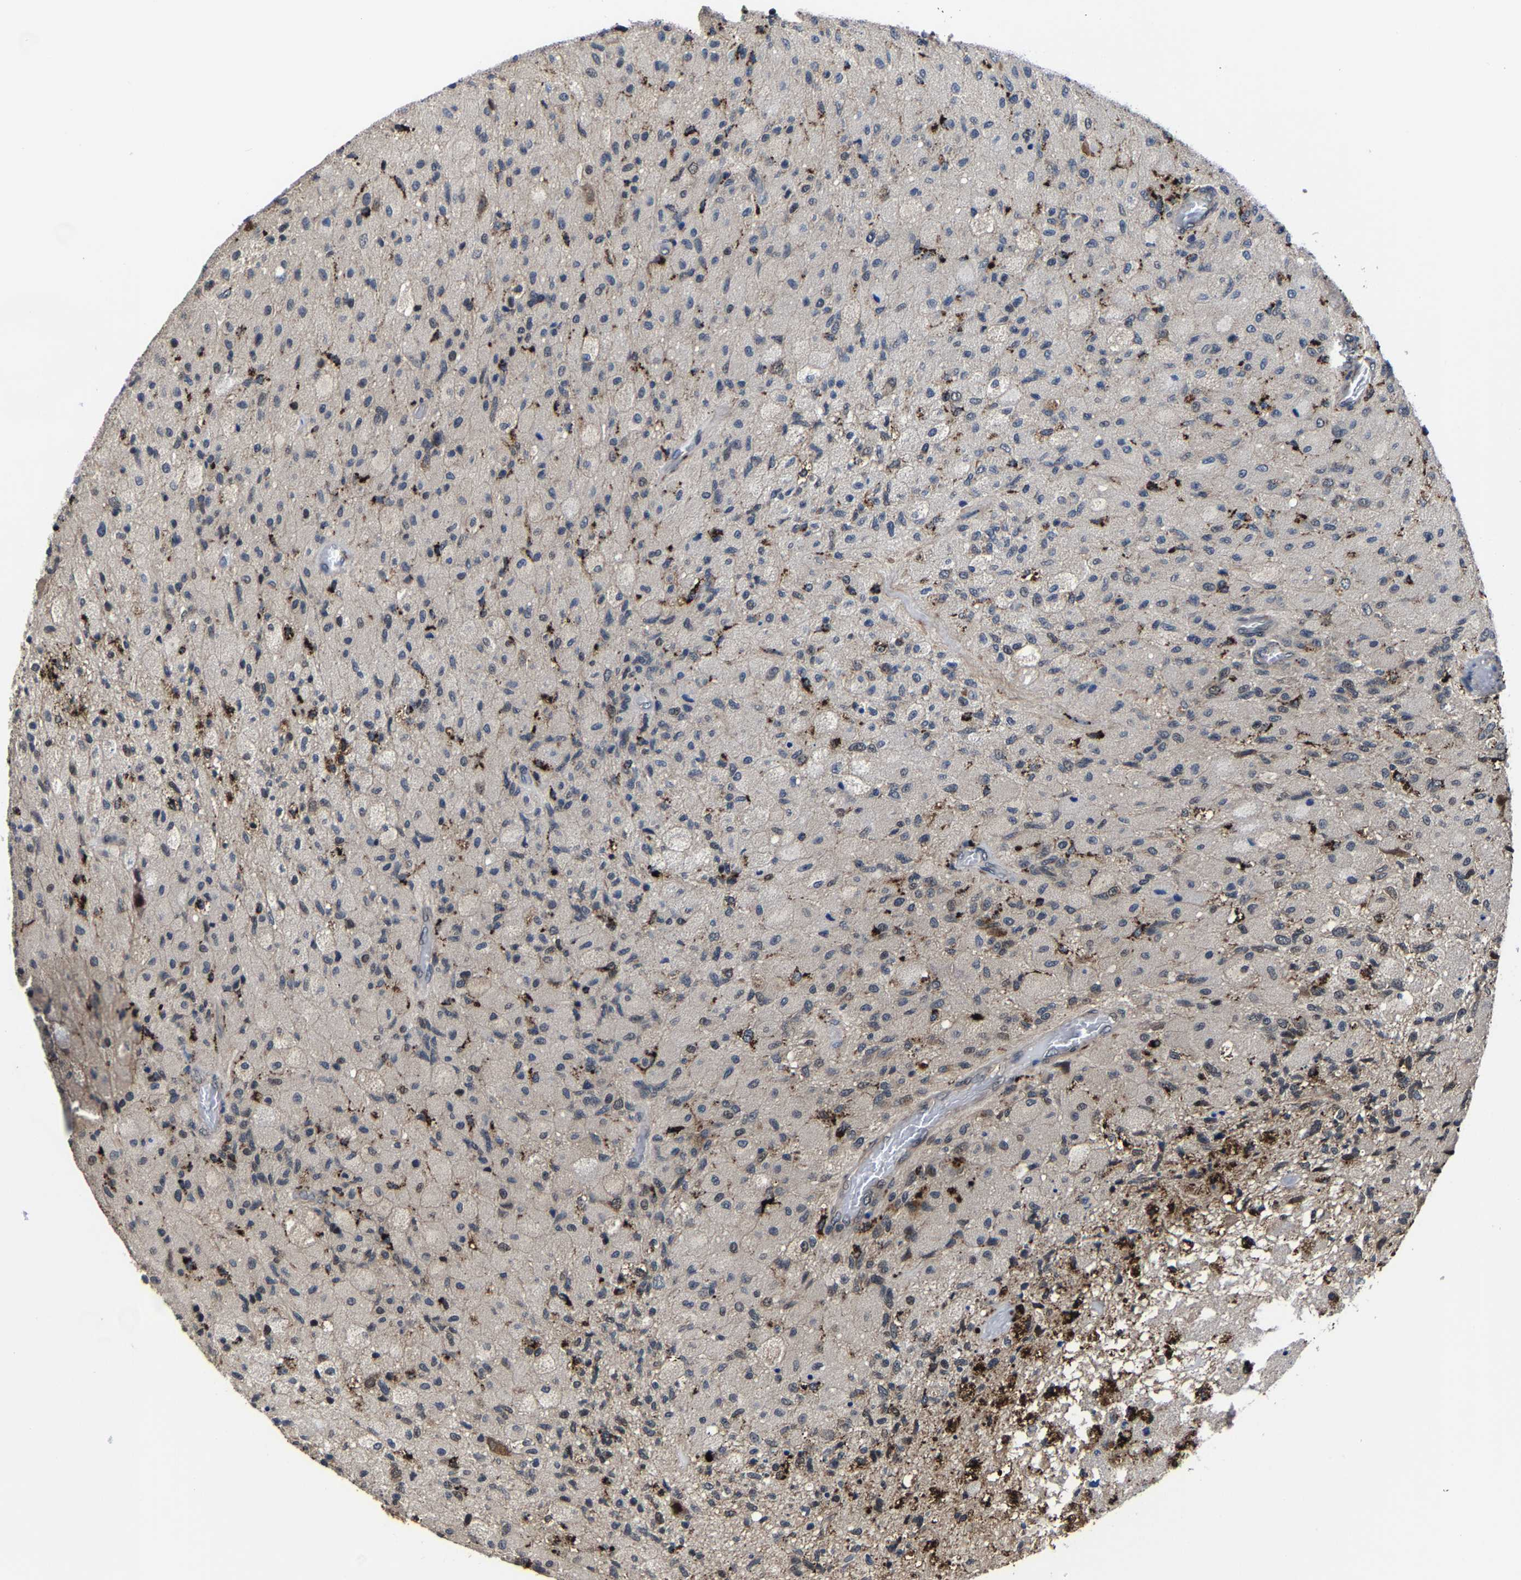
{"staining": {"intensity": "weak", "quantity": "<25%", "location": "cytoplasmic/membranous,nuclear"}, "tissue": "glioma", "cell_type": "Tumor cells", "image_type": "cancer", "snomed": [{"axis": "morphology", "description": "Normal tissue, NOS"}, {"axis": "morphology", "description": "Glioma, malignant, High grade"}, {"axis": "topography", "description": "Cerebral cortex"}], "caption": "Immunohistochemistry histopathology image of high-grade glioma (malignant) stained for a protein (brown), which demonstrates no positivity in tumor cells.", "gene": "ZCCHC7", "patient": {"sex": "male", "age": 77}}